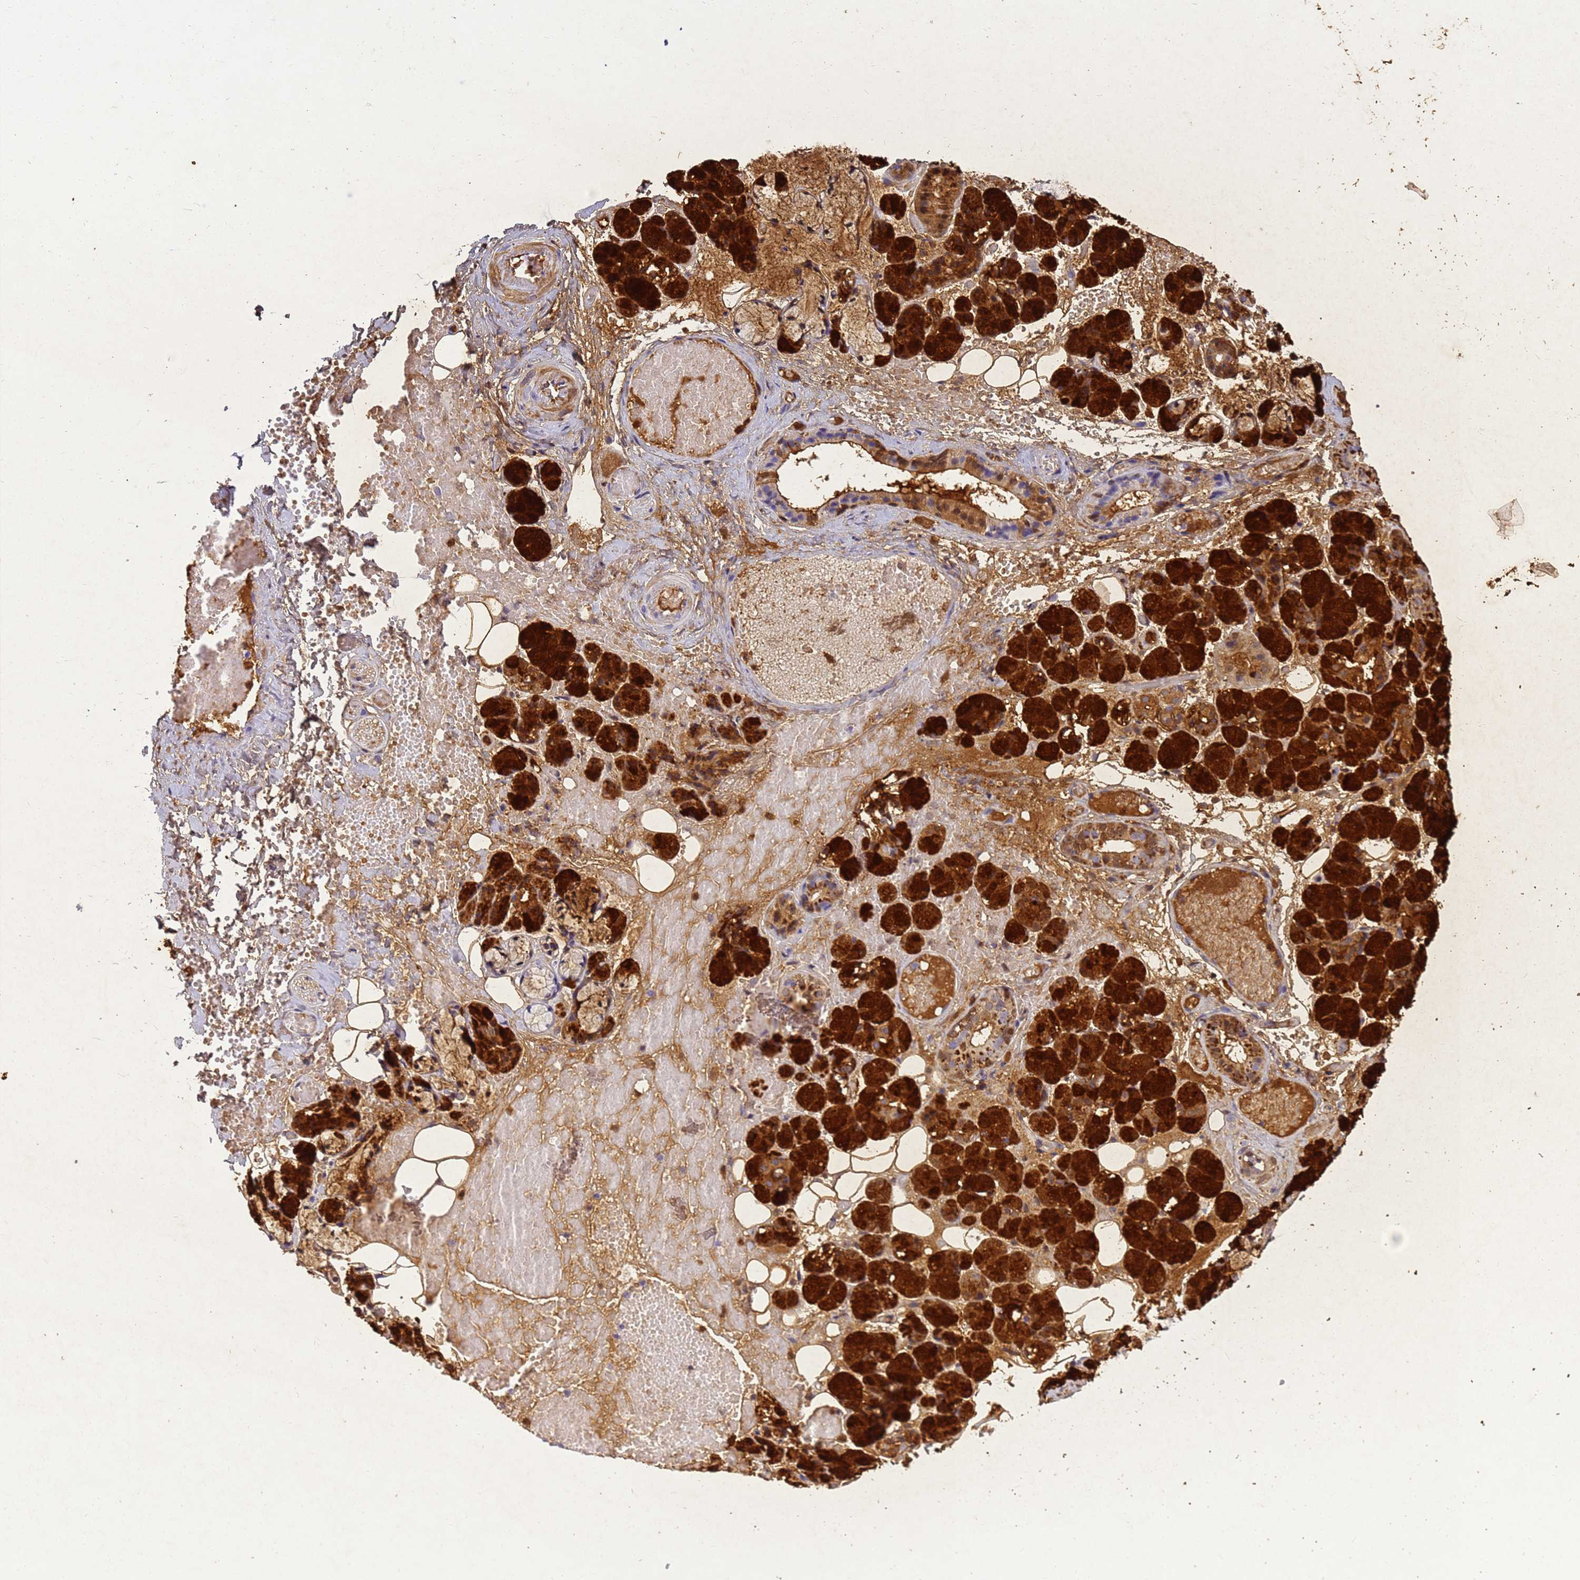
{"staining": {"intensity": "strong", "quantity": ">75%", "location": "cytoplasmic/membranous"}, "tissue": "salivary gland", "cell_type": "Glandular cells", "image_type": "normal", "snomed": [{"axis": "morphology", "description": "Normal tissue, NOS"}, {"axis": "topography", "description": "Salivary gland"}], "caption": "Protein analysis of unremarkable salivary gland reveals strong cytoplasmic/membranous positivity in about >75% of glandular cells.", "gene": "STATH", "patient": {"sex": "male", "age": 63}}